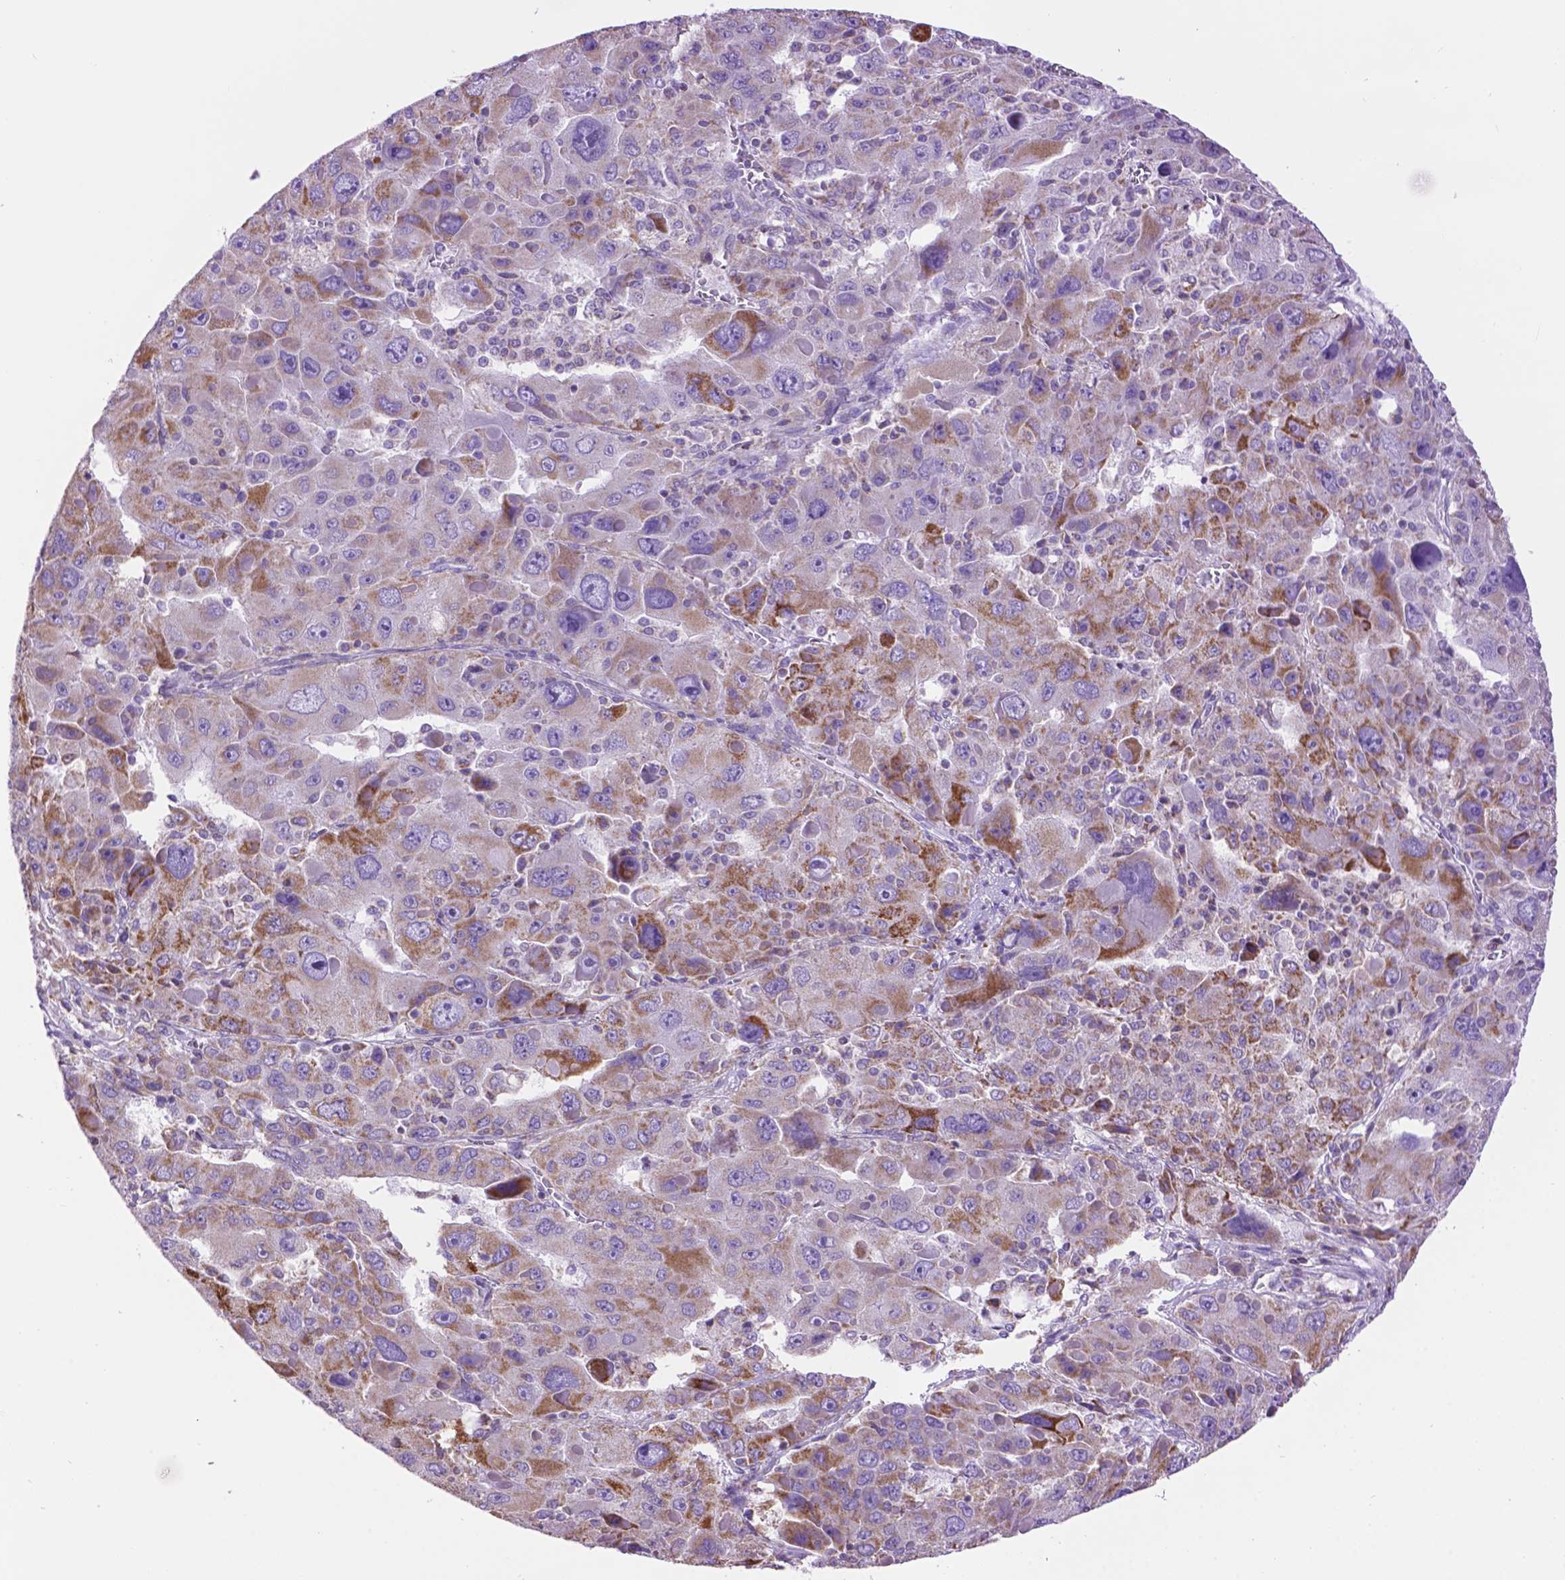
{"staining": {"intensity": "moderate", "quantity": "<25%", "location": "cytoplasmic/membranous"}, "tissue": "liver cancer", "cell_type": "Tumor cells", "image_type": "cancer", "snomed": [{"axis": "morphology", "description": "Carcinoma, Hepatocellular, NOS"}, {"axis": "topography", "description": "Liver"}], "caption": "Hepatocellular carcinoma (liver) was stained to show a protein in brown. There is low levels of moderate cytoplasmic/membranous staining in approximately <25% of tumor cells.", "gene": "PYCR3", "patient": {"sex": "female", "age": 41}}